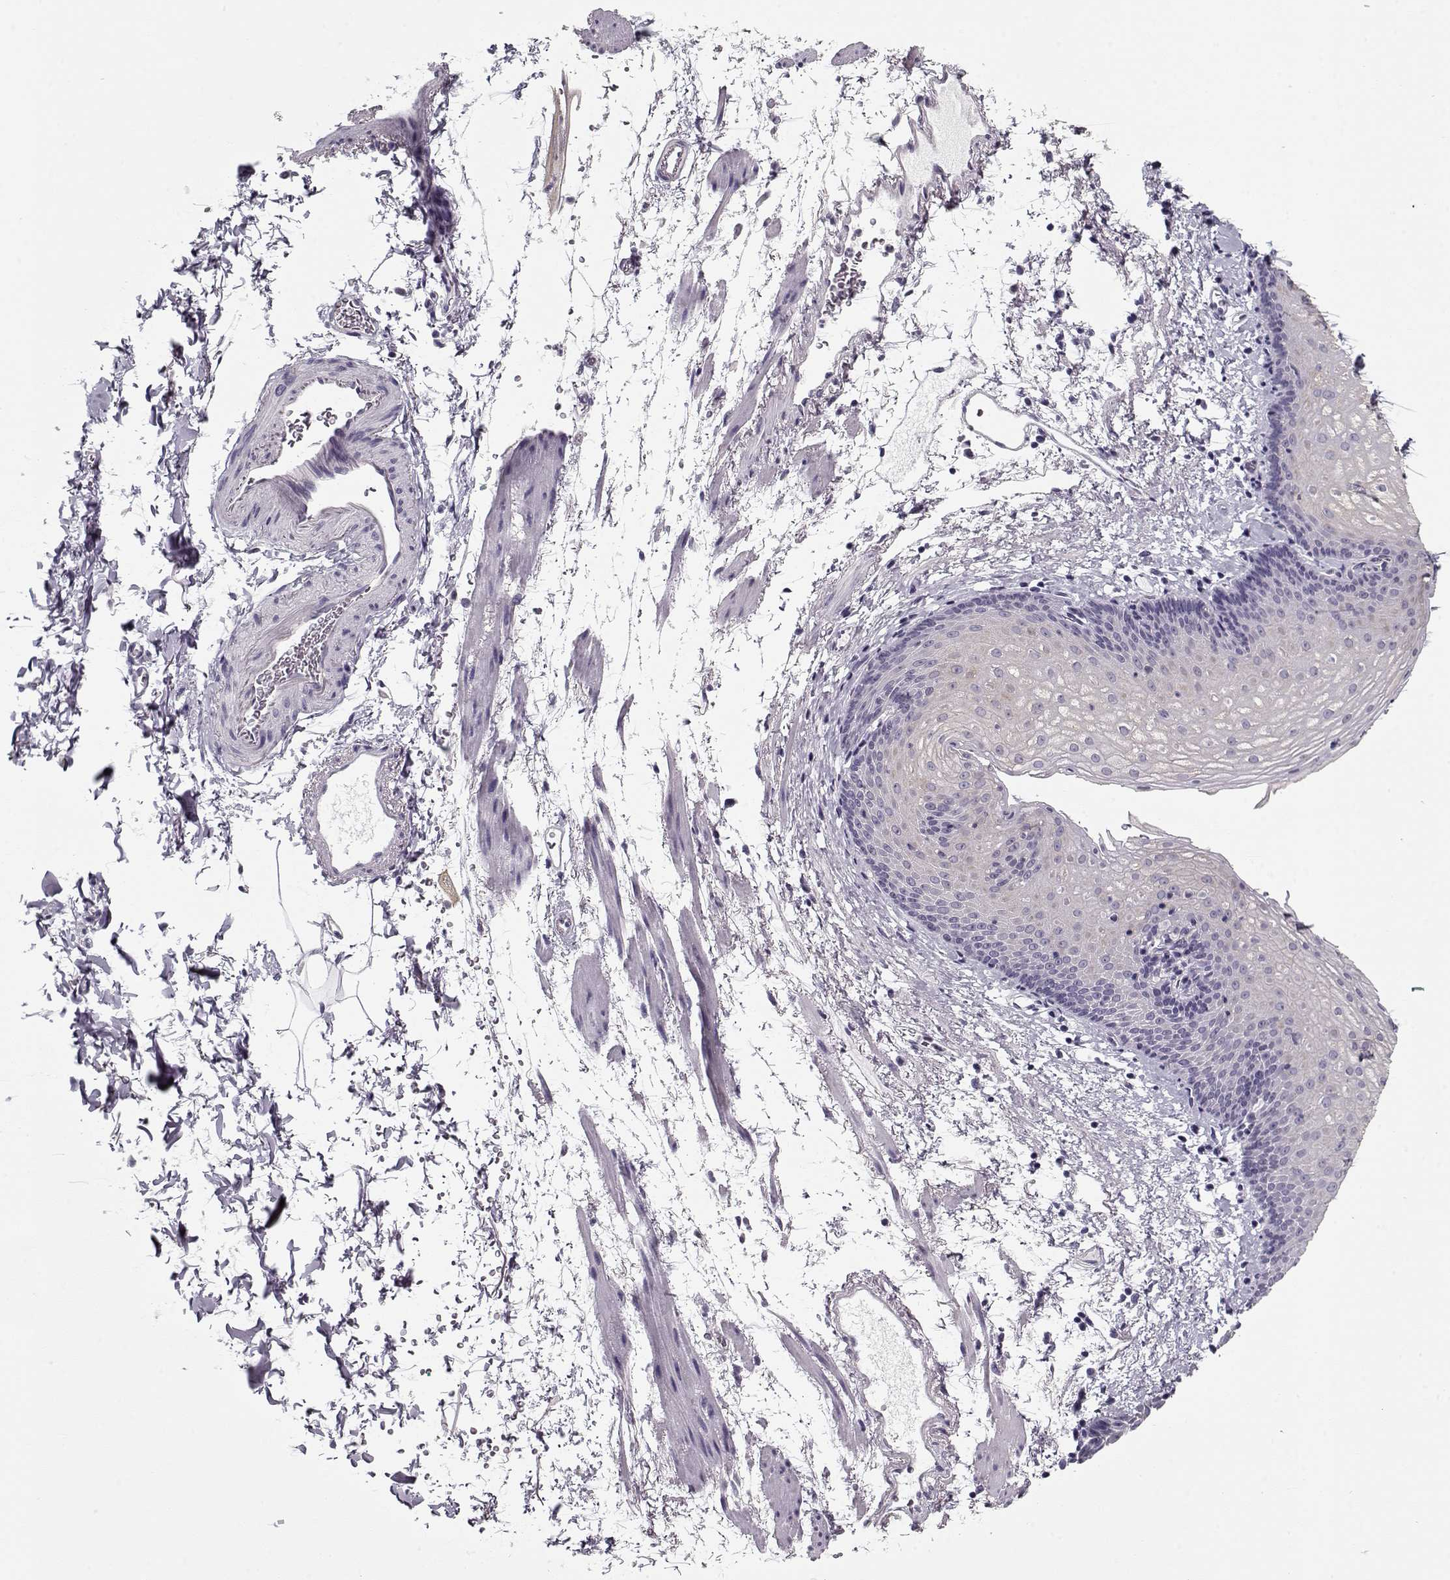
{"staining": {"intensity": "negative", "quantity": "none", "location": "none"}, "tissue": "esophagus", "cell_type": "Squamous epithelial cells", "image_type": "normal", "snomed": [{"axis": "morphology", "description": "Normal tissue, NOS"}, {"axis": "topography", "description": "Esophagus"}], "caption": "The immunohistochemistry (IHC) histopathology image has no significant staining in squamous epithelial cells of esophagus. (Brightfield microscopy of DAB (3,3'-diaminobenzidine) immunohistochemistry at high magnification).", "gene": "CCDC136", "patient": {"sex": "female", "age": 64}}